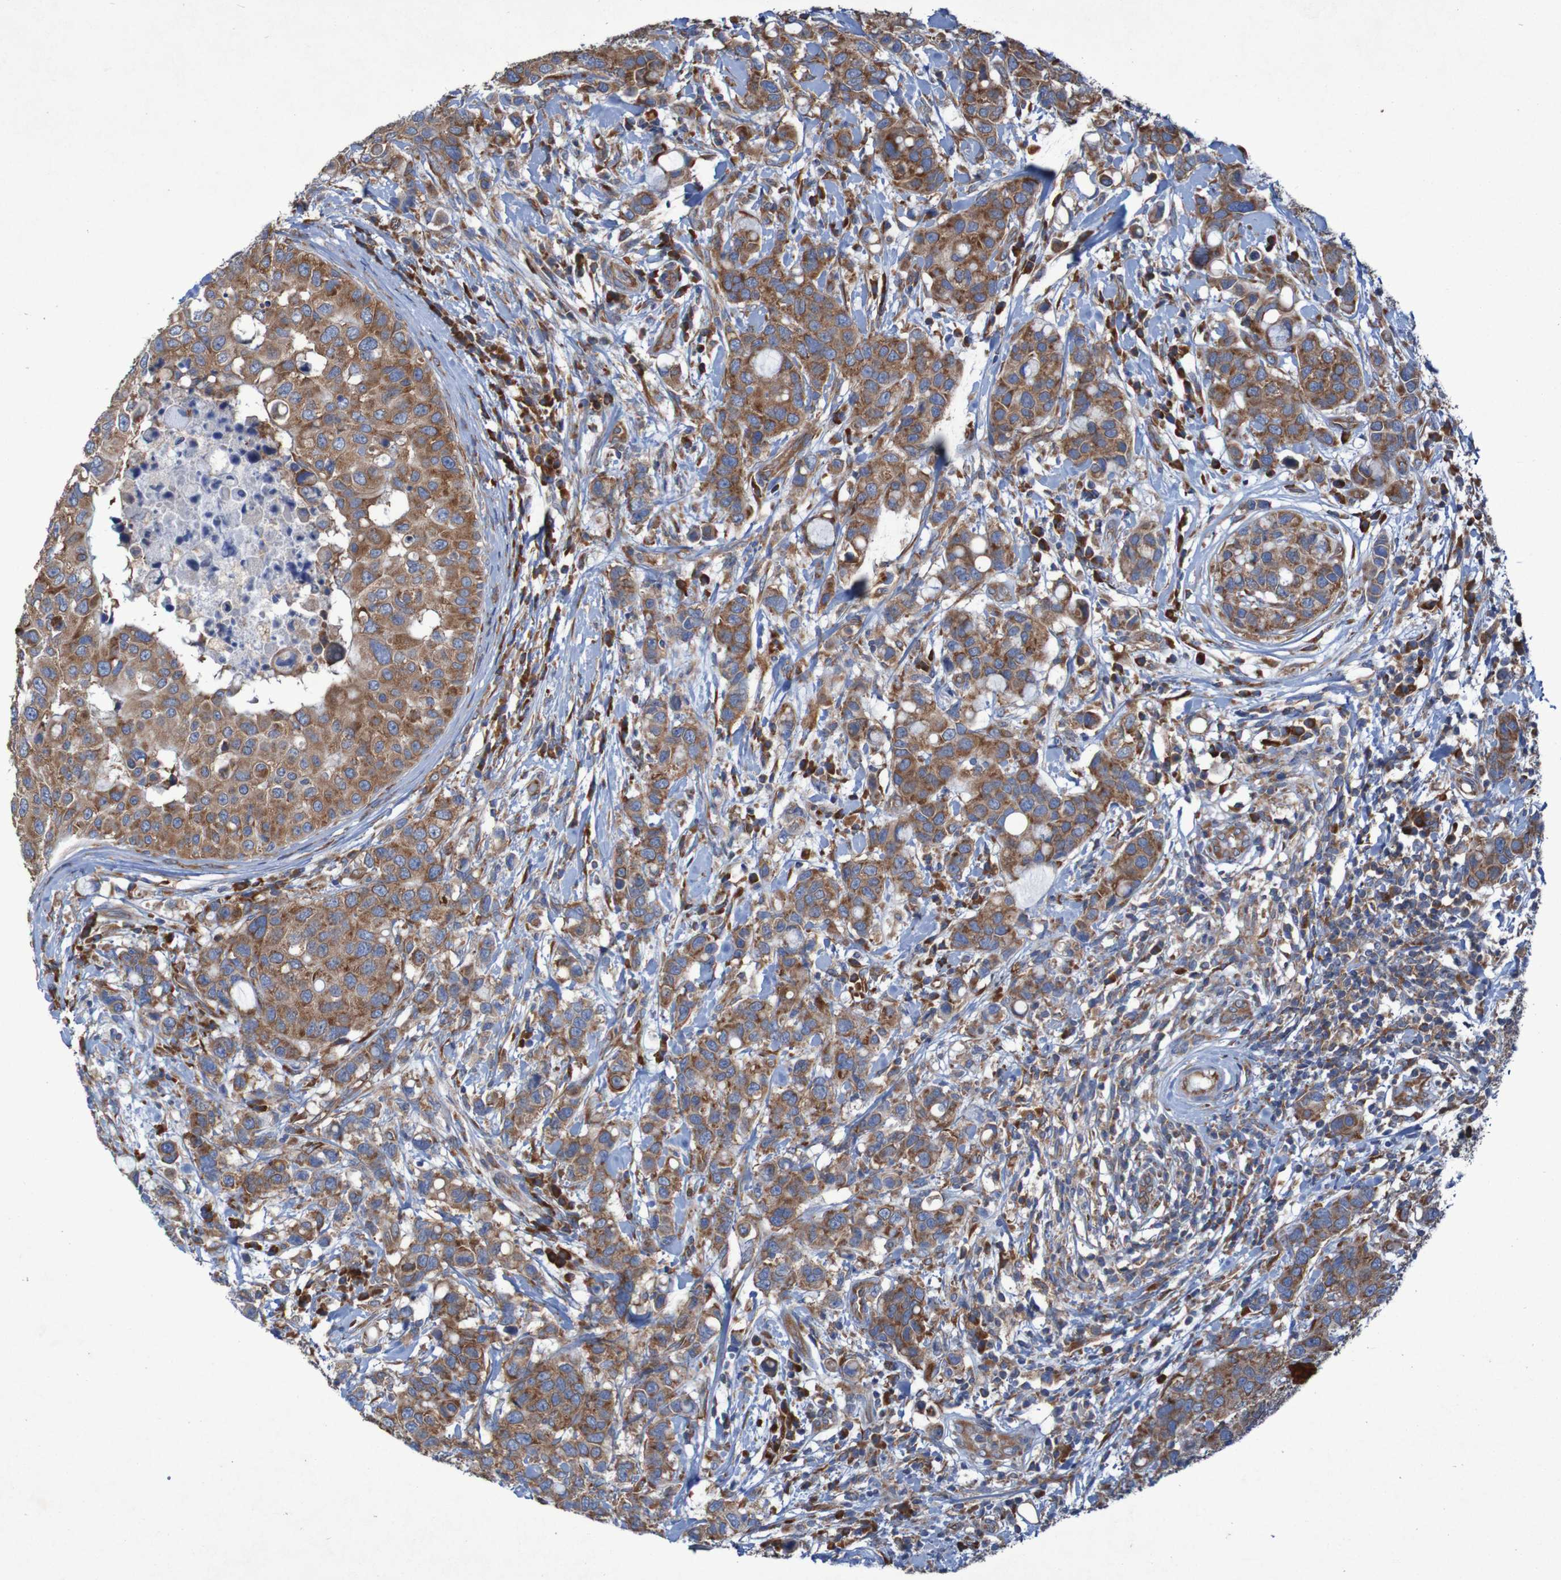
{"staining": {"intensity": "strong", "quantity": ">75%", "location": "cytoplasmic/membranous"}, "tissue": "breast cancer", "cell_type": "Tumor cells", "image_type": "cancer", "snomed": [{"axis": "morphology", "description": "Duct carcinoma"}, {"axis": "topography", "description": "Breast"}], "caption": "High-power microscopy captured an immunohistochemistry (IHC) photomicrograph of breast cancer (intraductal carcinoma), revealing strong cytoplasmic/membranous staining in approximately >75% of tumor cells. (Stains: DAB (3,3'-diaminobenzidine) in brown, nuclei in blue, Microscopy: brightfield microscopy at high magnification).", "gene": "RPL10", "patient": {"sex": "female", "age": 27}}